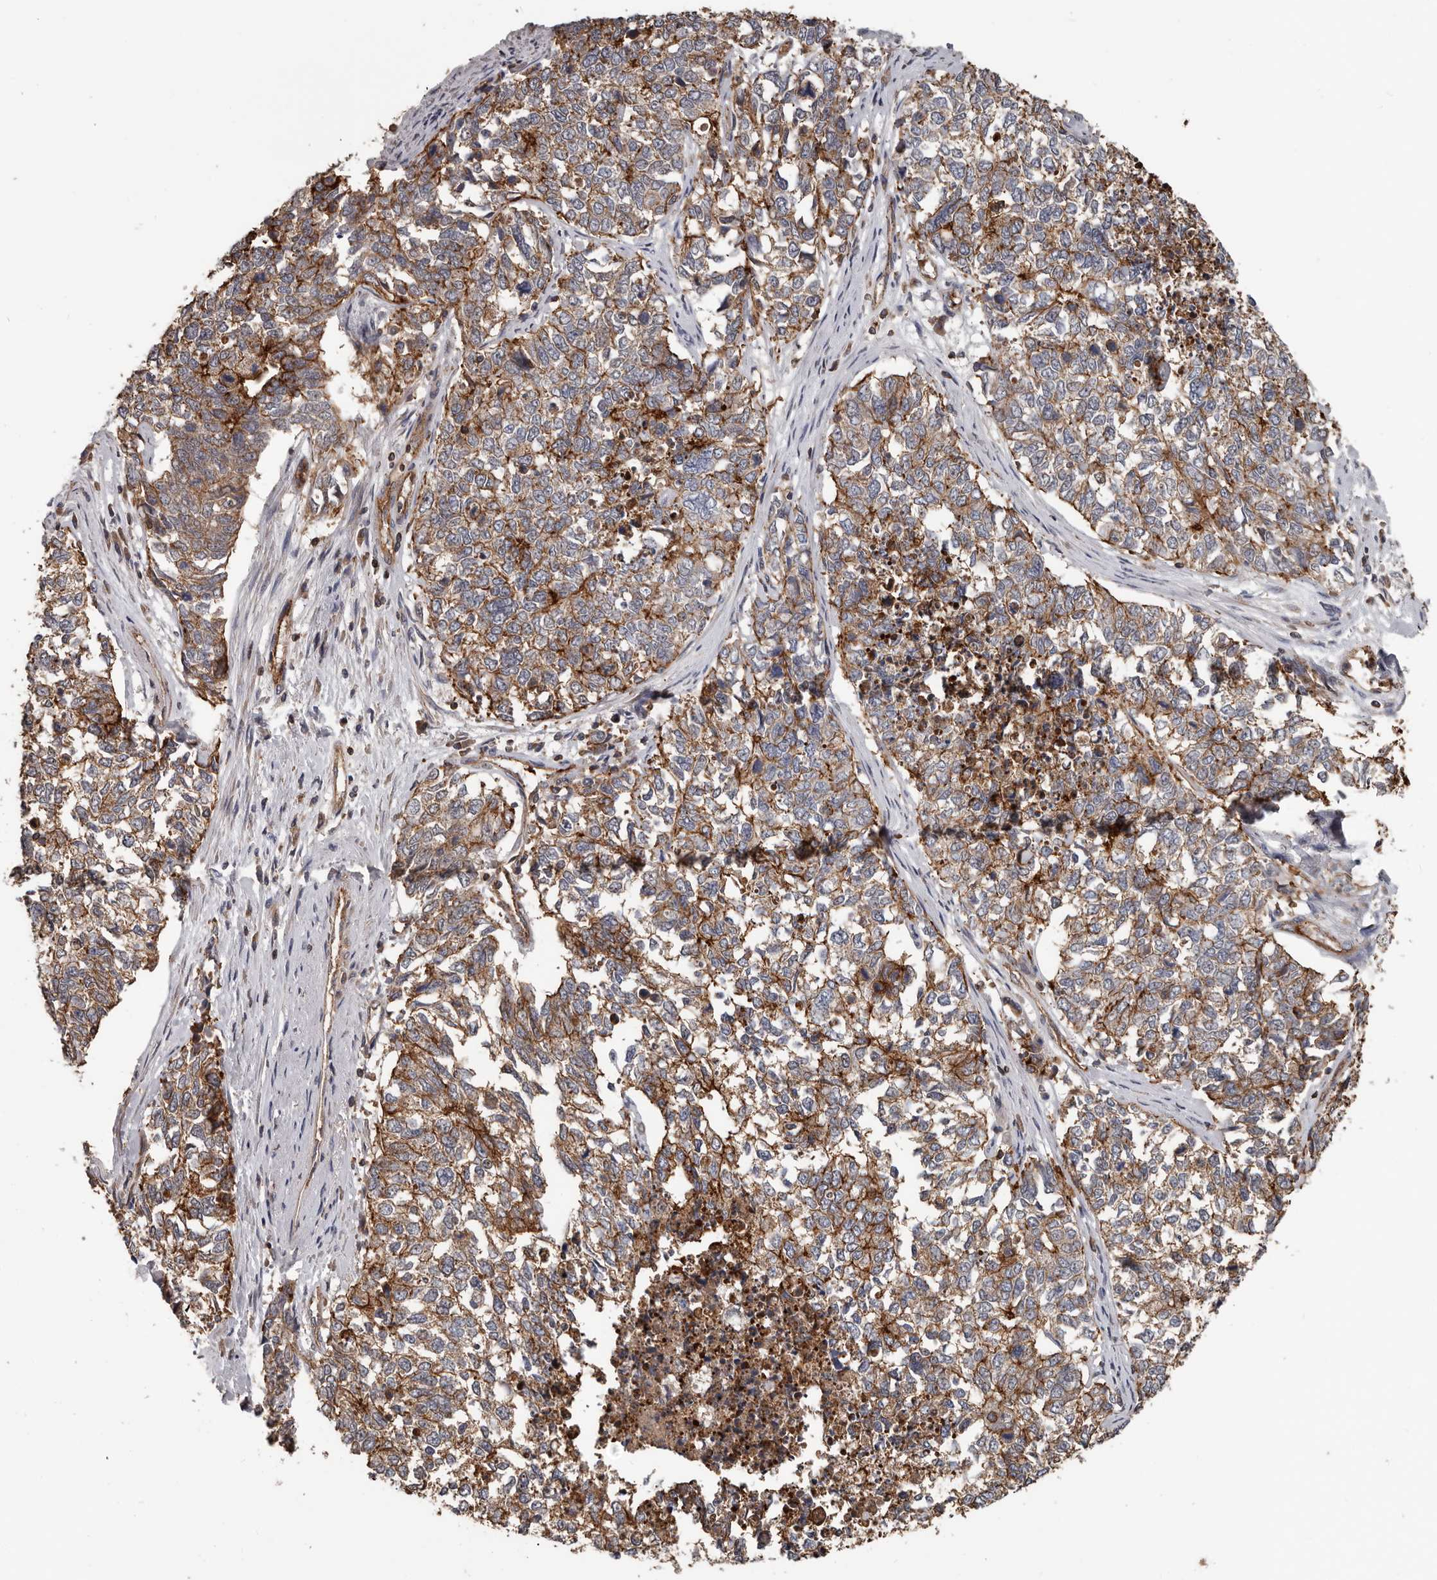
{"staining": {"intensity": "moderate", "quantity": ">75%", "location": "cytoplasmic/membranous"}, "tissue": "cervical cancer", "cell_type": "Tumor cells", "image_type": "cancer", "snomed": [{"axis": "morphology", "description": "Squamous cell carcinoma, NOS"}, {"axis": "topography", "description": "Cervix"}], "caption": "There is medium levels of moderate cytoplasmic/membranous positivity in tumor cells of cervical squamous cell carcinoma, as demonstrated by immunohistochemical staining (brown color).", "gene": "PNRC2", "patient": {"sex": "female", "age": 63}}